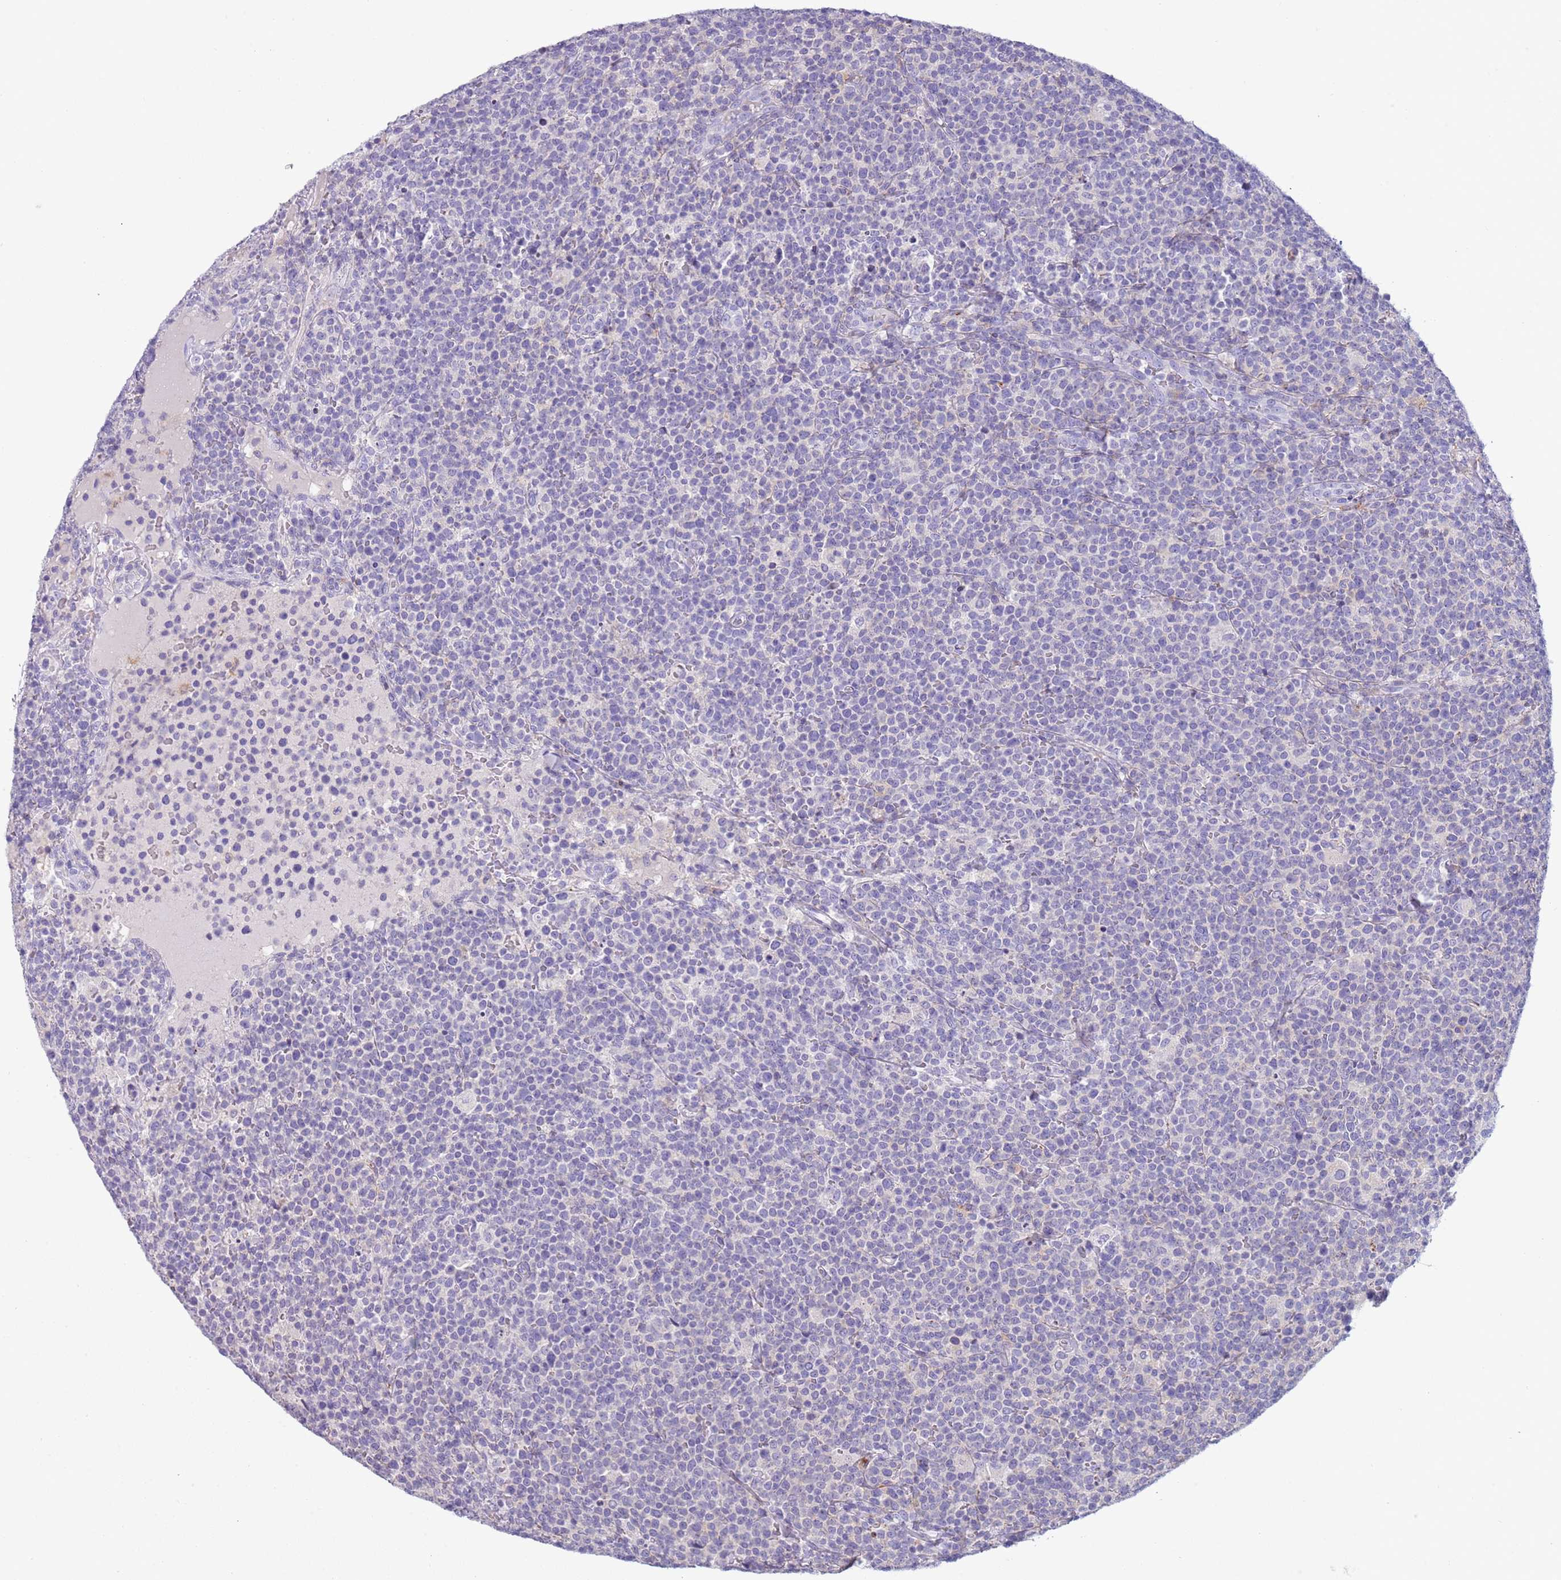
{"staining": {"intensity": "negative", "quantity": "none", "location": "none"}, "tissue": "lymphoma", "cell_type": "Tumor cells", "image_type": "cancer", "snomed": [{"axis": "morphology", "description": "Malignant lymphoma, non-Hodgkin's type, High grade"}, {"axis": "topography", "description": "Lymph node"}], "caption": "This is a image of IHC staining of high-grade malignant lymphoma, non-Hodgkin's type, which shows no staining in tumor cells.", "gene": "NBPF20", "patient": {"sex": "male", "age": 61}}